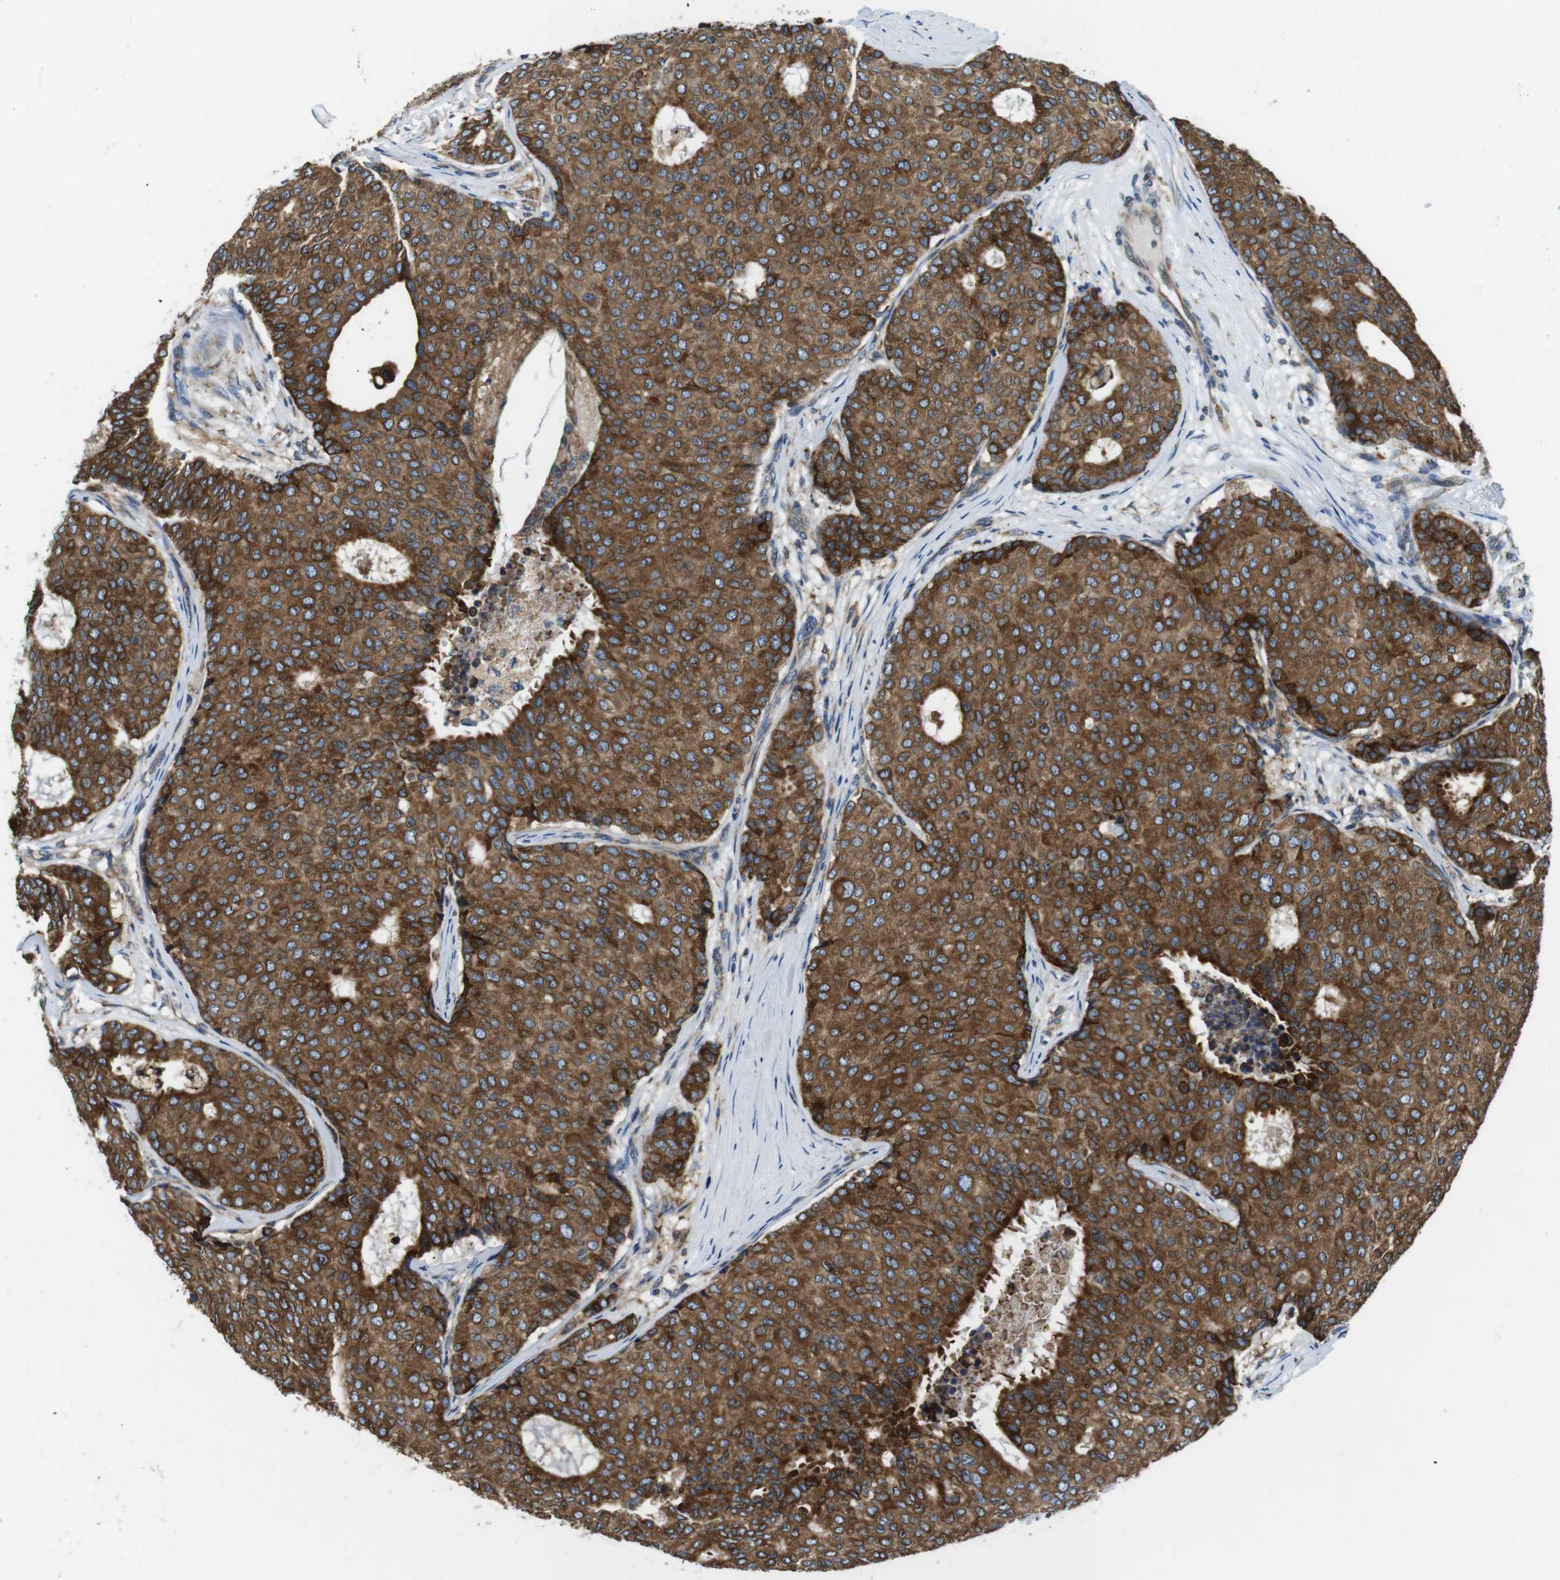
{"staining": {"intensity": "strong", "quantity": ">75%", "location": "cytoplasmic/membranous"}, "tissue": "breast cancer", "cell_type": "Tumor cells", "image_type": "cancer", "snomed": [{"axis": "morphology", "description": "Duct carcinoma"}, {"axis": "topography", "description": "Breast"}], "caption": "This photomicrograph demonstrates immunohistochemistry staining of intraductal carcinoma (breast), with high strong cytoplasmic/membranous staining in approximately >75% of tumor cells.", "gene": "UGGT1", "patient": {"sex": "female", "age": 75}}